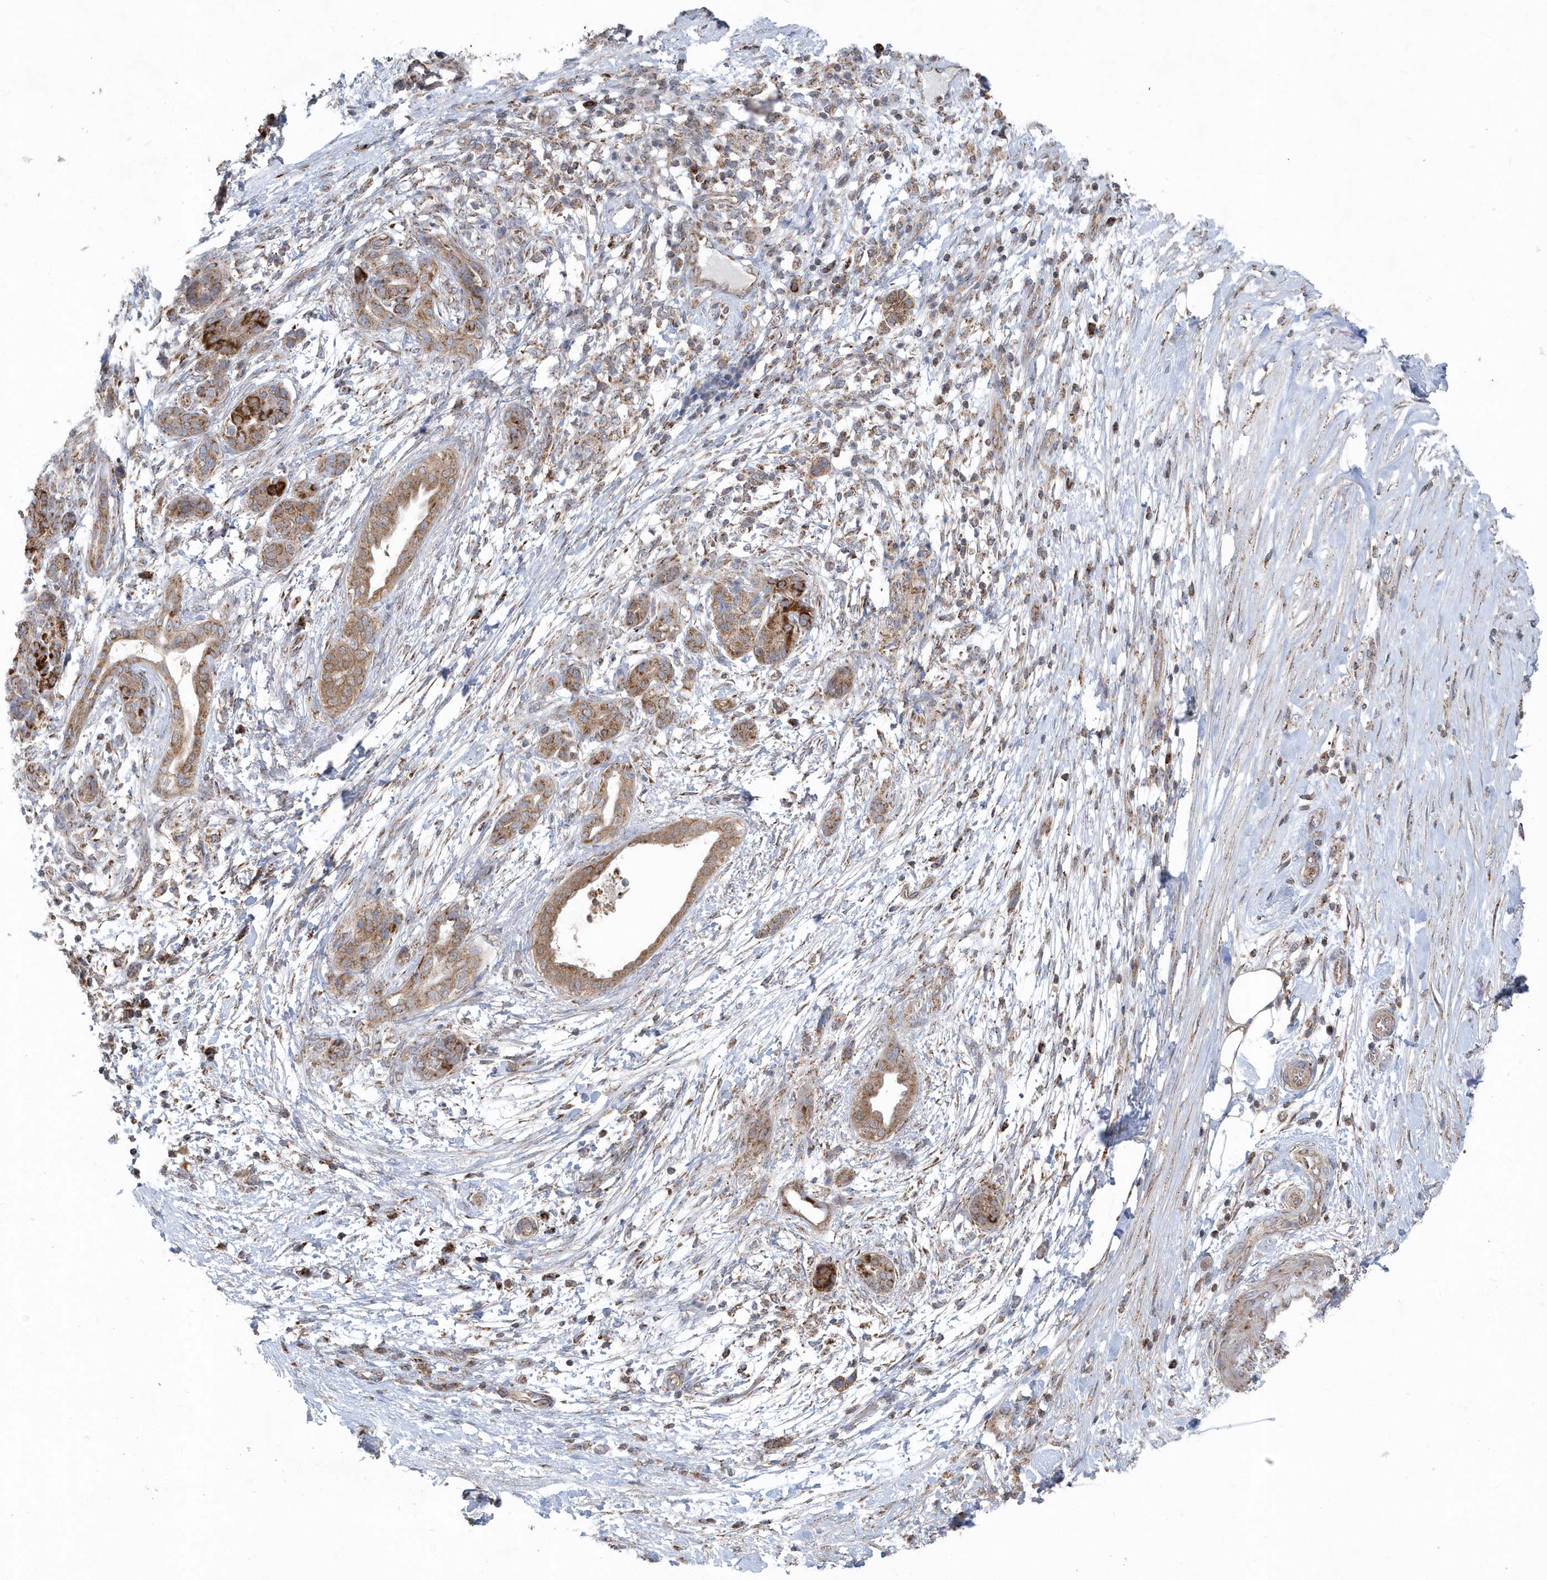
{"staining": {"intensity": "moderate", "quantity": ">75%", "location": "cytoplasmic/membranous"}, "tissue": "pancreatic cancer", "cell_type": "Tumor cells", "image_type": "cancer", "snomed": [{"axis": "morphology", "description": "Adenocarcinoma, NOS"}, {"axis": "topography", "description": "Pancreas"}], "caption": "Moderate cytoplasmic/membranous staining for a protein is present in about >75% of tumor cells of pancreatic cancer (adenocarcinoma) using immunohistochemistry.", "gene": "PPP1R7", "patient": {"sex": "female", "age": 55}}